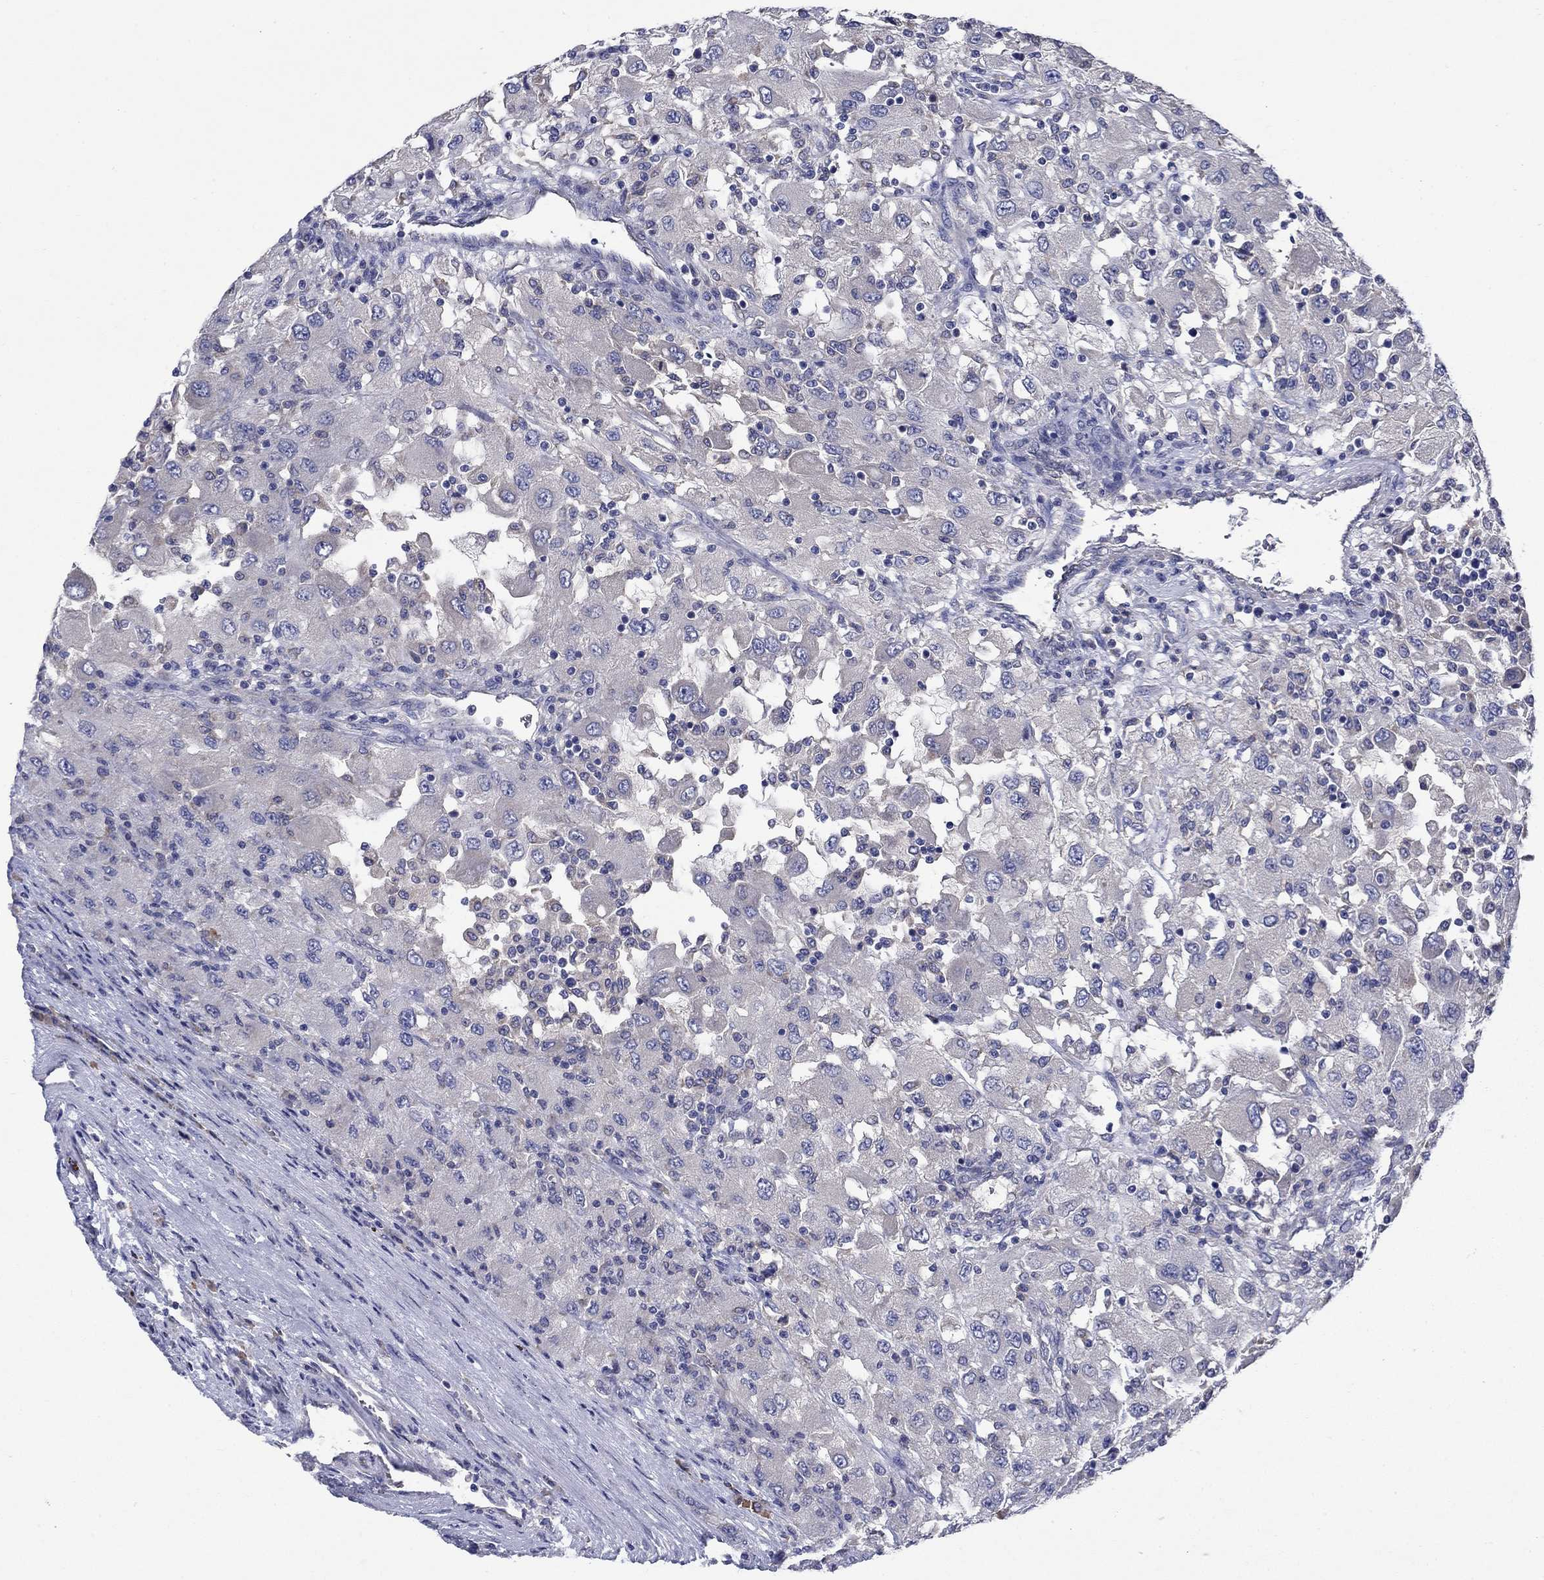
{"staining": {"intensity": "negative", "quantity": "none", "location": "none"}, "tissue": "renal cancer", "cell_type": "Tumor cells", "image_type": "cancer", "snomed": [{"axis": "morphology", "description": "Adenocarcinoma, NOS"}, {"axis": "topography", "description": "Kidney"}], "caption": "This is an IHC photomicrograph of human adenocarcinoma (renal). There is no positivity in tumor cells.", "gene": "SULT2B1", "patient": {"sex": "female", "age": 67}}